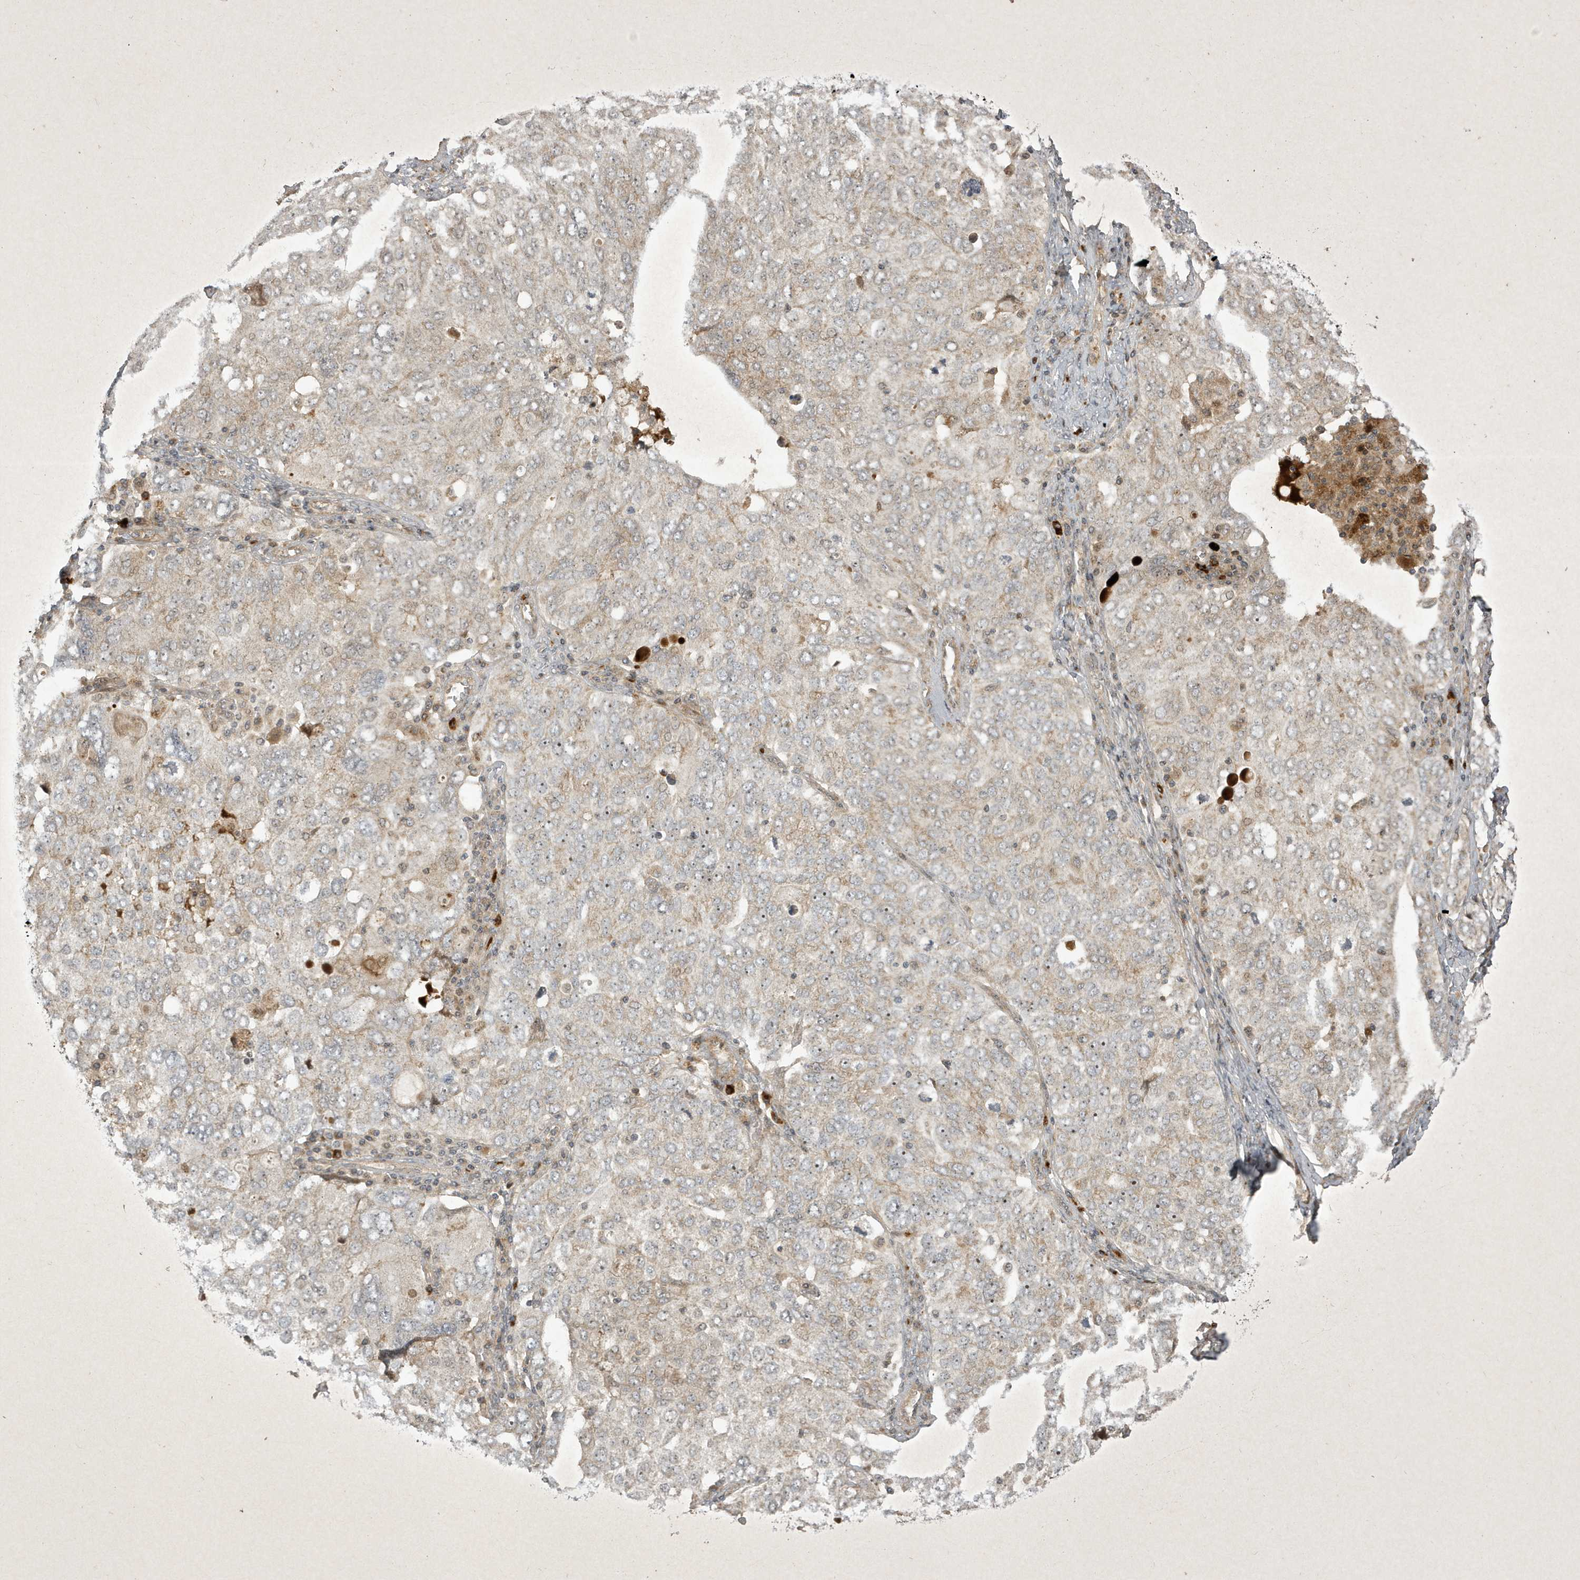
{"staining": {"intensity": "weak", "quantity": "<25%", "location": "cytoplasmic/membranous"}, "tissue": "ovarian cancer", "cell_type": "Tumor cells", "image_type": "cancer", "snomed": [{"axis": "morphology", "description": "Carcinoma, endometroid"}, {"axis": "topography", "description": "Ovary"}], "caption": "Tumor cells show no significant protein expression in ovarian cancer (endometroid carcinoma).", "gene": "FAM83C", "patient": {"sex": "female", "age": 62}}